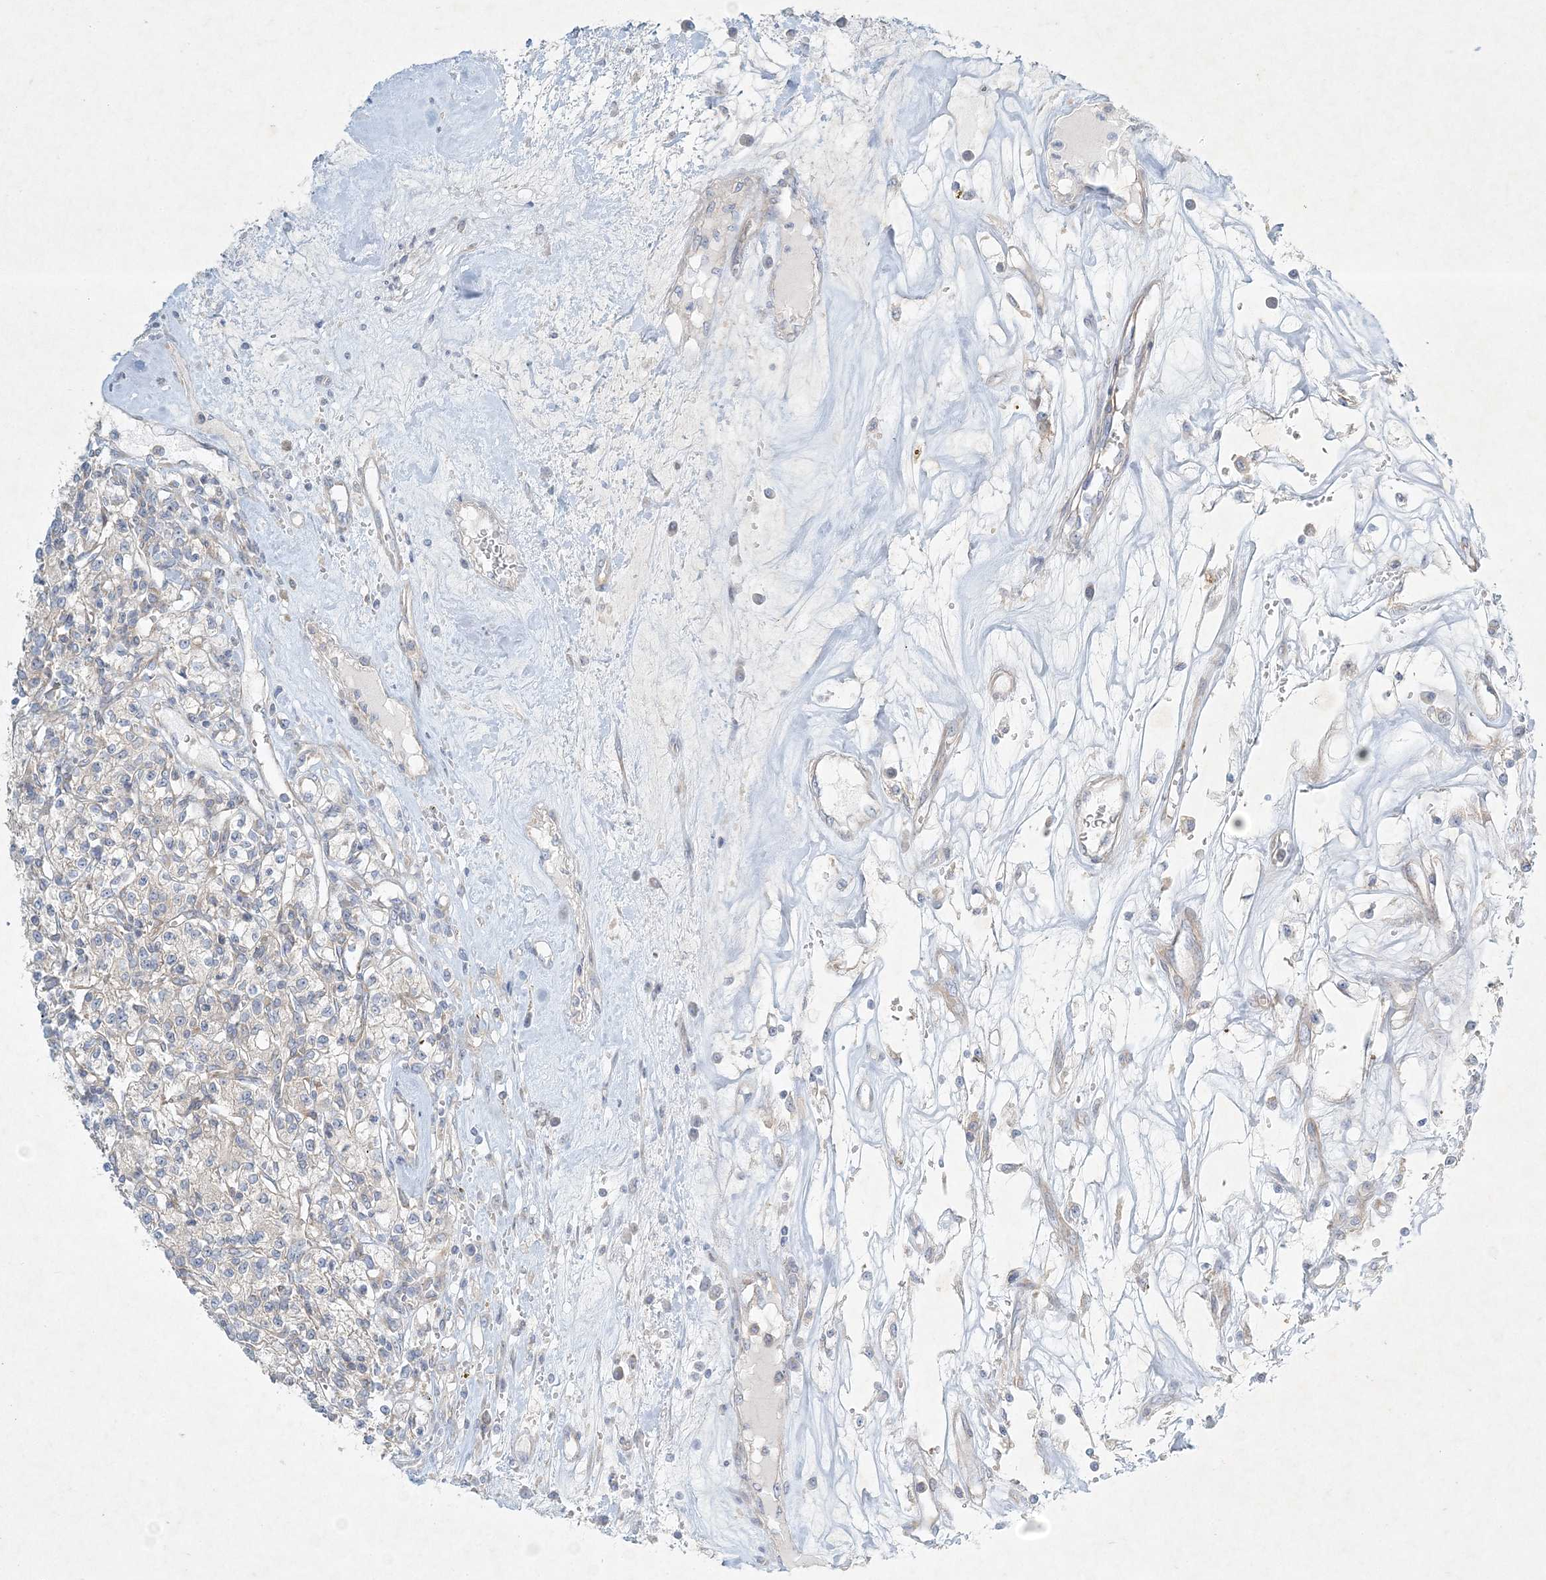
{"staining": {"intensity": "negative", "quantity": "none", "location": "none"}, "tissue": "renal cancer", "cell_type": "Tumor cells", "image_type": "cancer", "snomed": [{"axis": "morphology", "description": "Adenocarcinoma, NOS"}, {"axis": "topography", "description": "Kidney"}], "caption": "Photomicrograph shows no protein expression in tumor cells of adenocarcinoma (renal) tissue.", "gene": "STK11IP", "patient": {"sex": "female", "age": 59}}